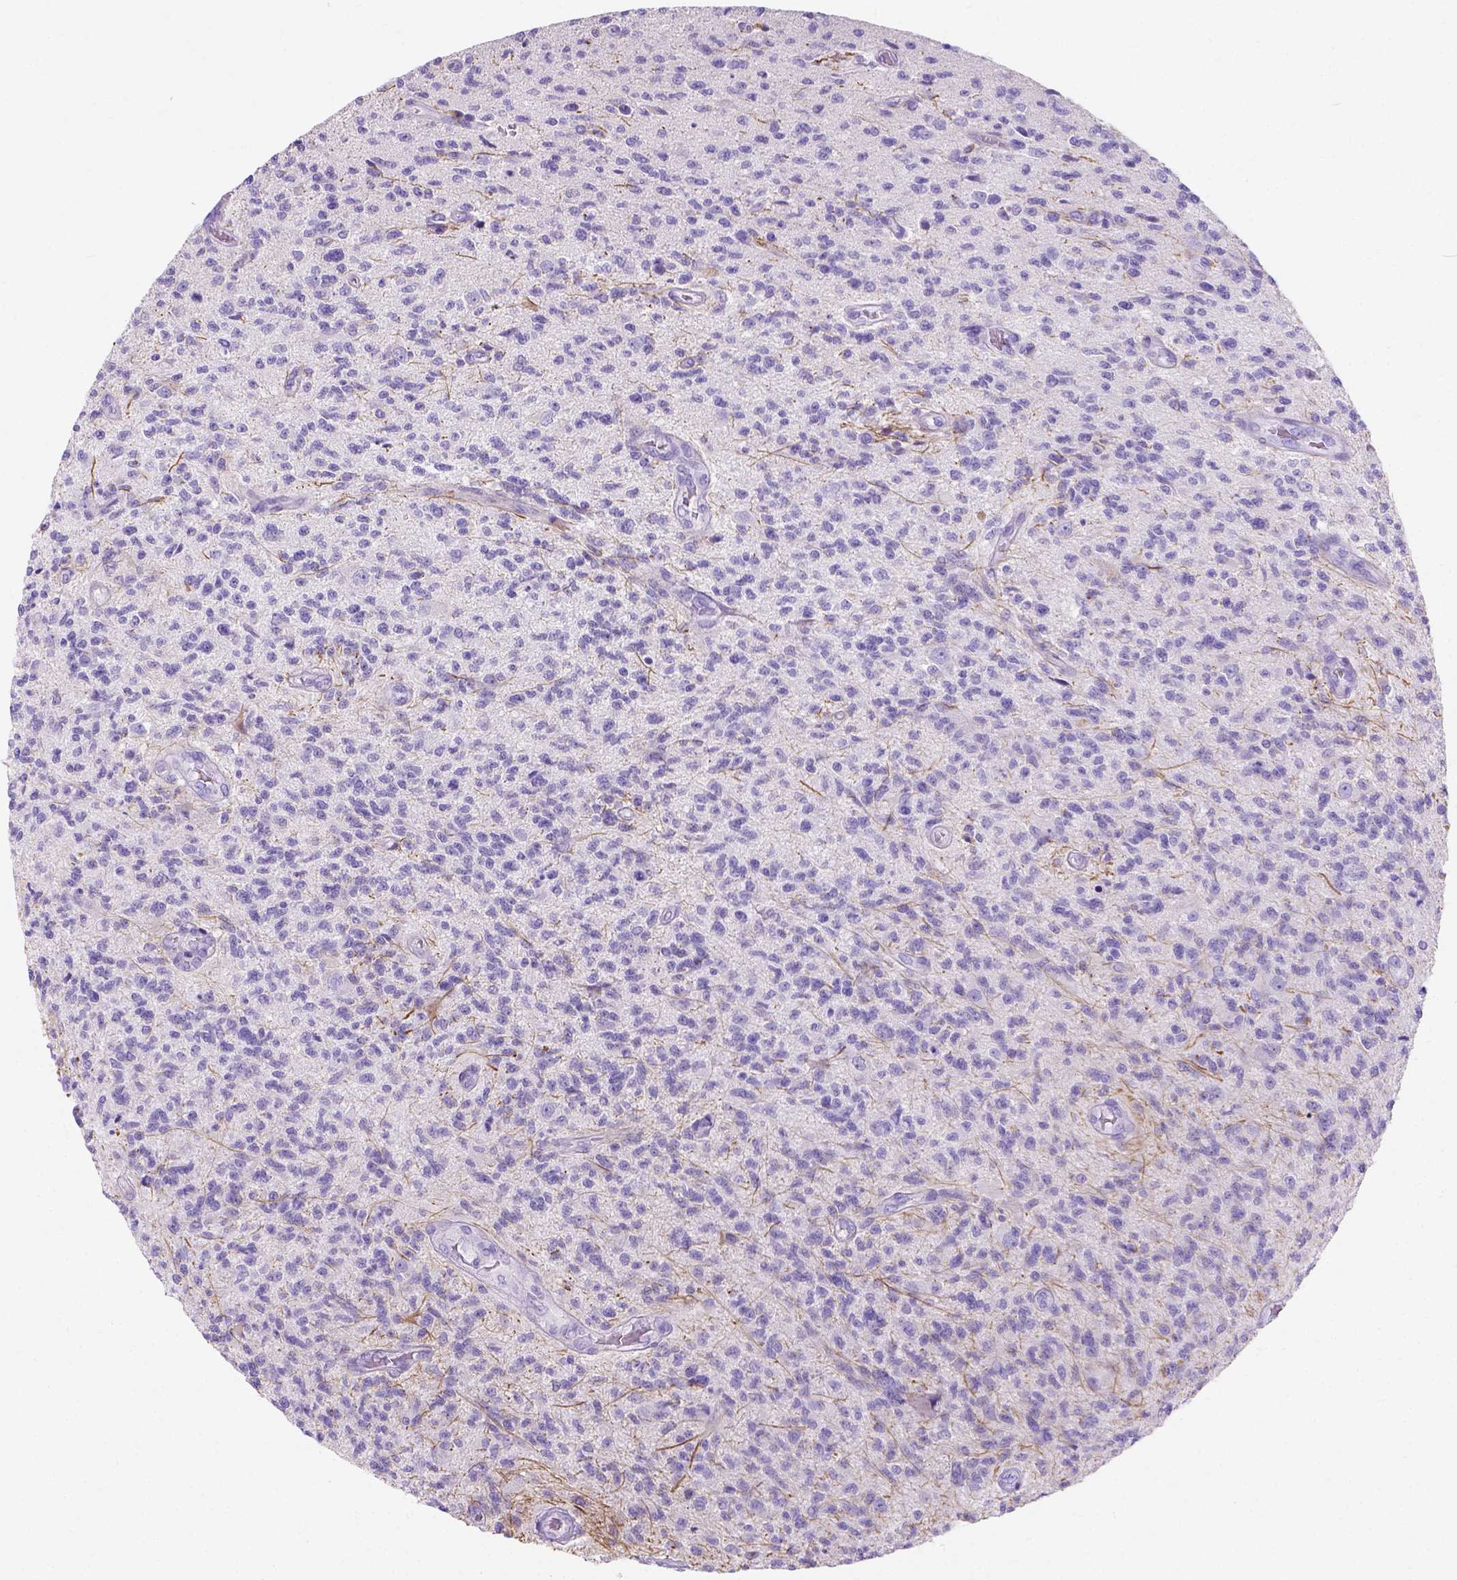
{"staining": {"intensity": "negative", "quantity": "none", "location": "none"}, "tissue": "glioma", "cell_type": "Tumor cells", "image_type": "cancer", "snomed": [{"axis": "morphology", "description": "Glioma, malignant, High grade"}, {"axis": "topography", "description": "Brain"}], "caption": "Histopathology image shows no significant protein expression in tumor cells of glioma. (DAB (3,3'-diaminobenzidine) immunohistochemistry (IHC) with hematoxylin counter stain).", "gene": "MYH15", "patient": {"sex": "male", "age": 56}}